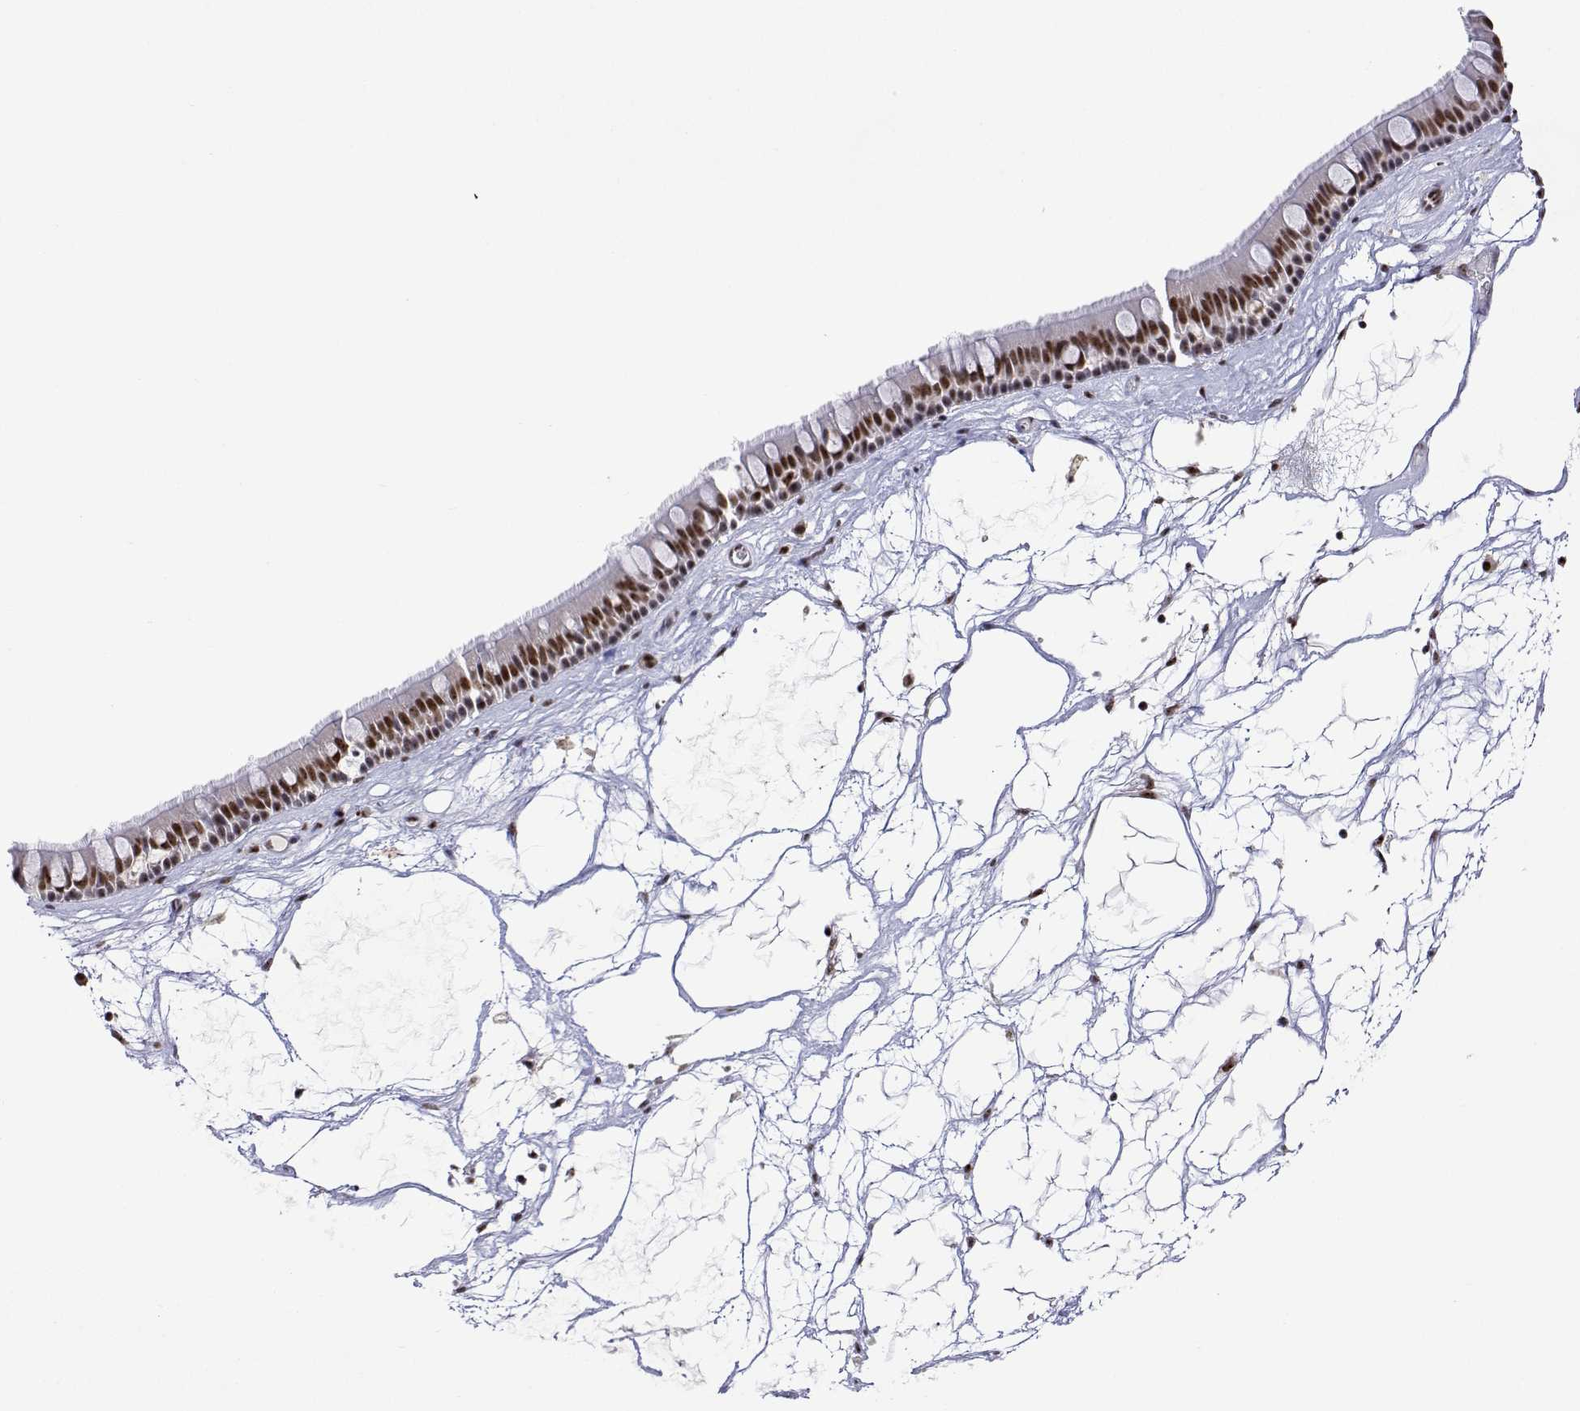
{"staining": {"intensity": "strong", "quantity": ">75%", "location": "nuclear"}, "tissue": "nasopharynx", "cell_type": "Respiratory epithelial cells", "image_type": "normal", "snomed": [{"axis": "morphology", "description": "Normal tissue, NOS"}, {"axis": "topography", "description": "Nasopharynx"}], "caption": "DAB immunohistochemical staining of normal nasopharynx displays strong nuclear protein expression in about >75% of respiratory epithelial cells.", "gene": "ADAR", "patient": {"sex": "male", "age": 68}}